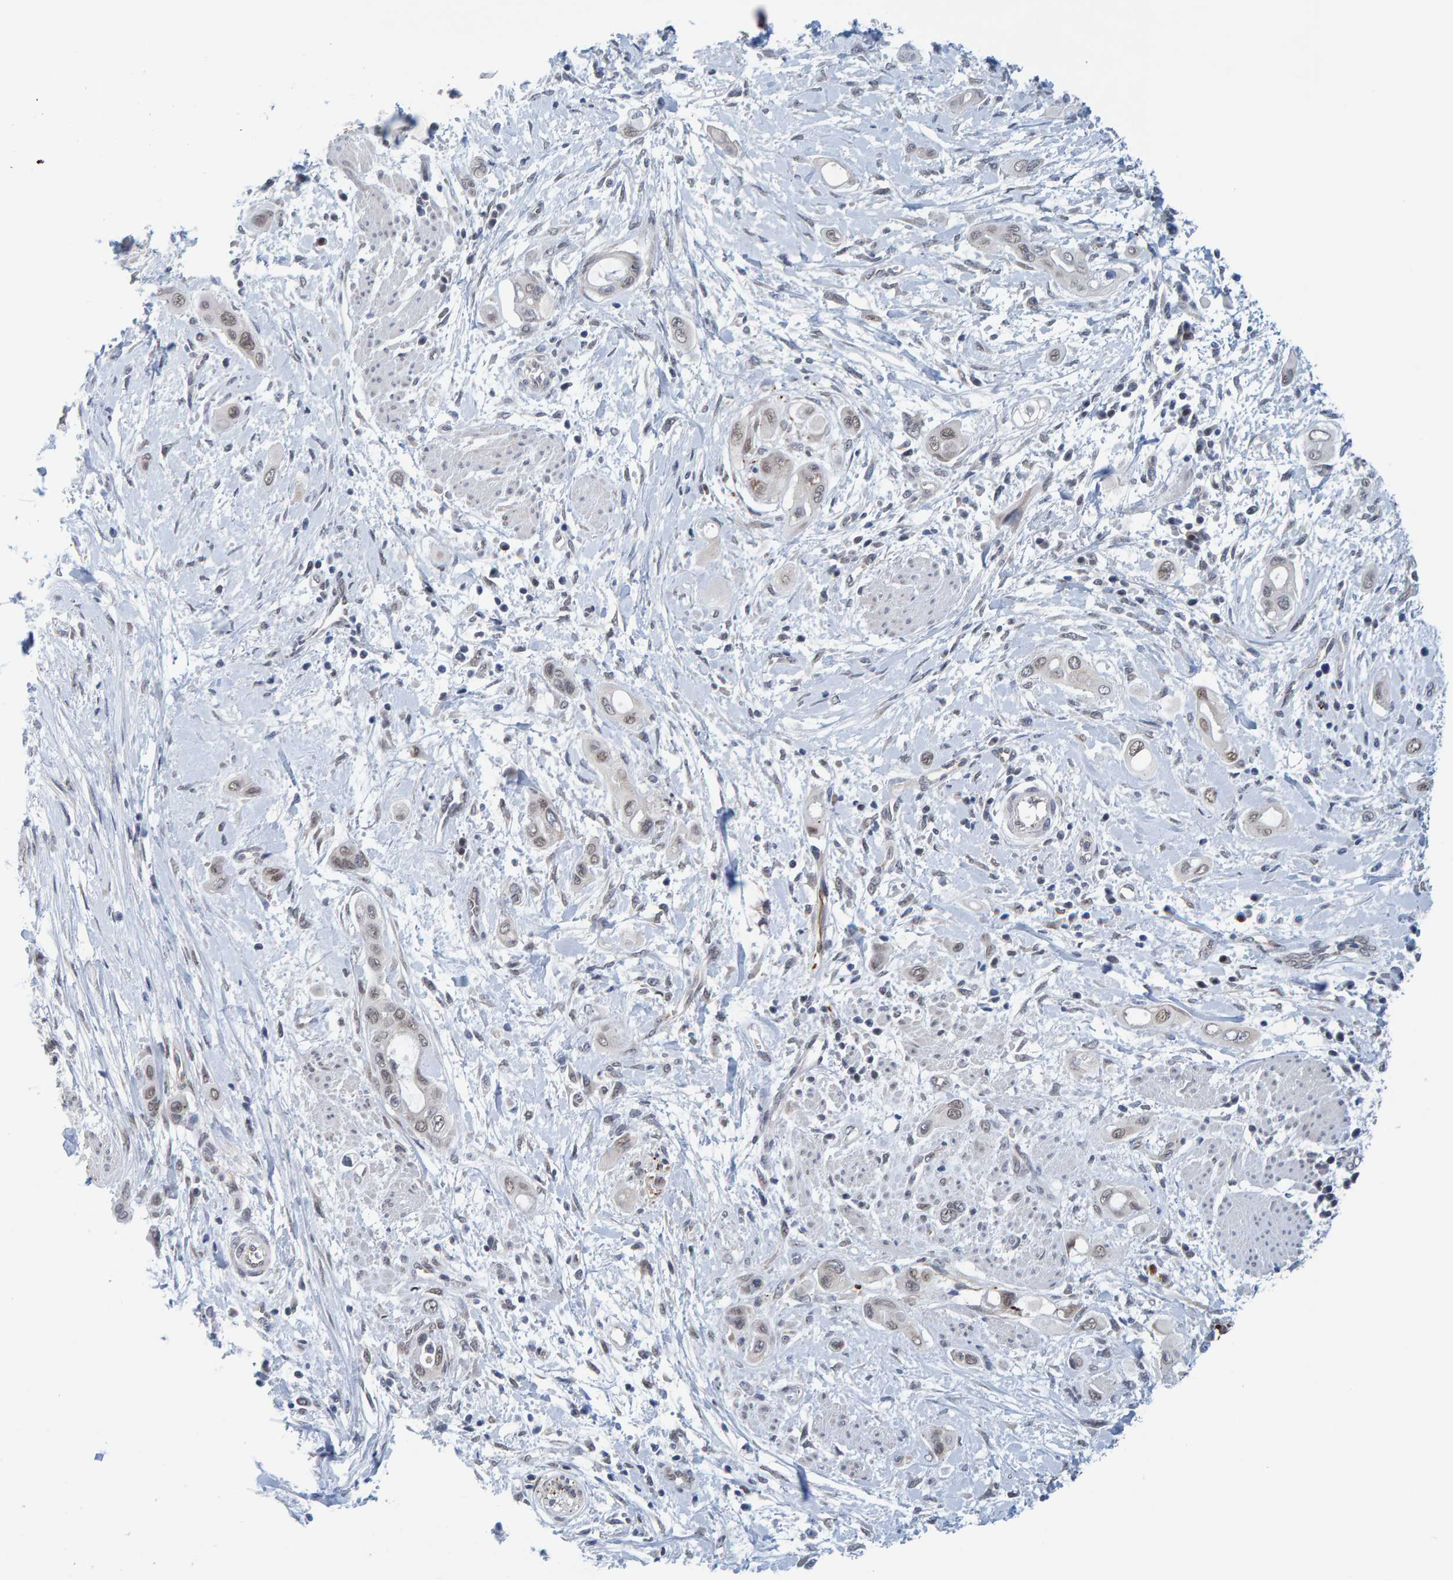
{"staining": {"intensity": "weak", "quantity": "<25%", "location": "nuclear"}, "tissue": "pancreatic cancer", "cell_type": "Tumor cells", "image_type": "cancer", "snomed": [{"axis": "morphology", "description": "Adenocarcinoma, NOS"}, {"axis": "topography", "description": "Pancreas"}], "caption": "DAB immunohistochemical staining of pancreatic adenocarcinoma demonstrates no significant staining in tumor cells.", "gene": "SCRN2", "patient": {"sex": "male", "age": 59}}